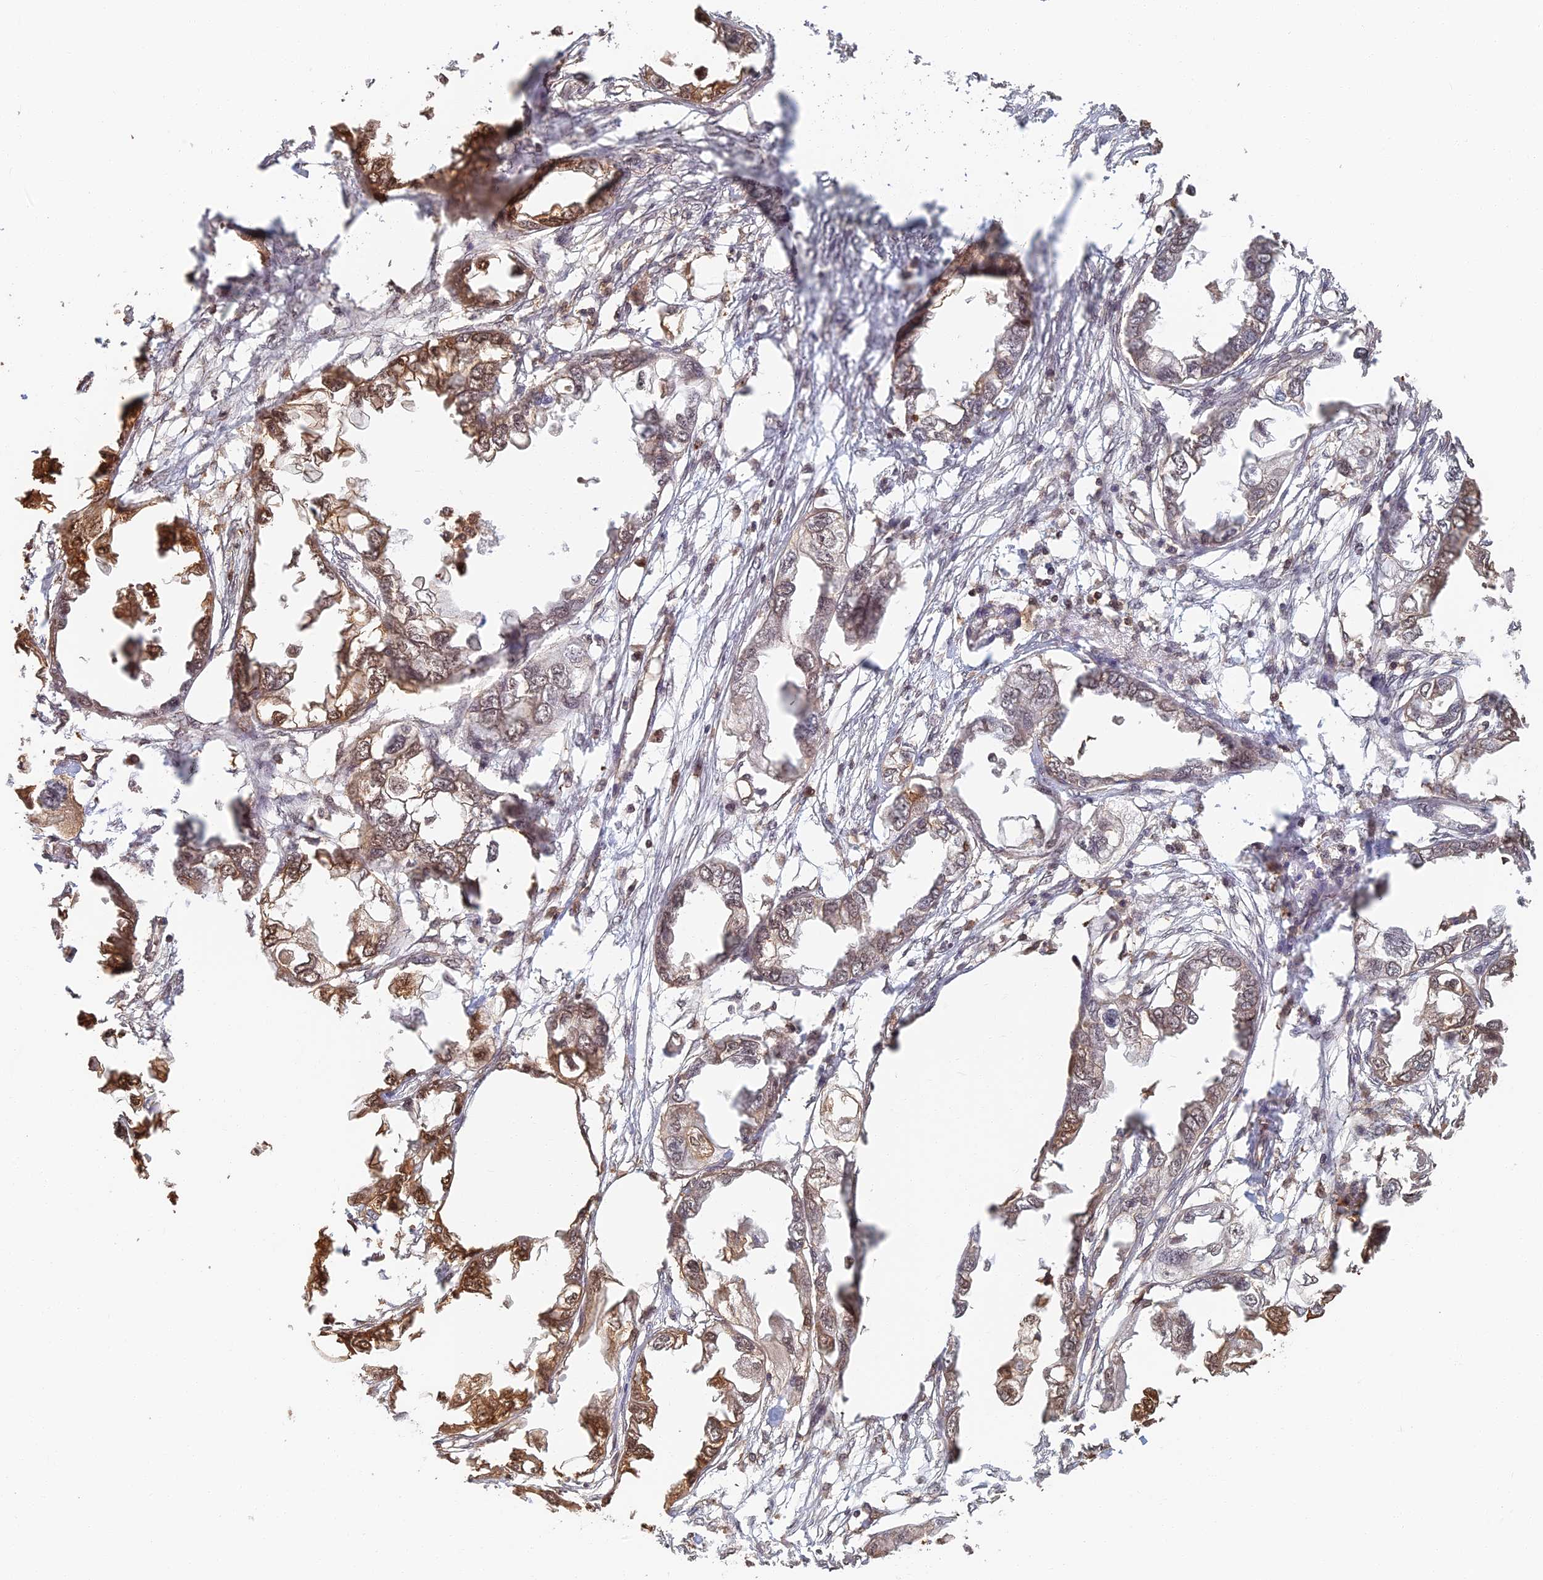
{"staining": {"intensity": "moderate", "quantity": "25%-75%", "location": "cytoplasmic/membranous,nuclear"}, "tissue": "endometrial cancer", "cell_type": "Tumor cells", "image_type": "cancer", "snomed": [{"axis": "morphology", "description": "Adenocarcinoma, NOS"}, {"axis": "morphology", "description": "Adenocarcinoma, metastatic, NOS"}, {"axis": "topography", "description": "Adipose tissue"}, {"axis": "topography", "description": "Endometrium"}], "caption": "Protein positivity by IHC displays moderate cytoplasmic/membranous and nuclear expression in approximately 25%-75% of tumor cells in endometrial cancer.", "gene": "LRRN3", "patient": {"sex": "female", "age": 67}}